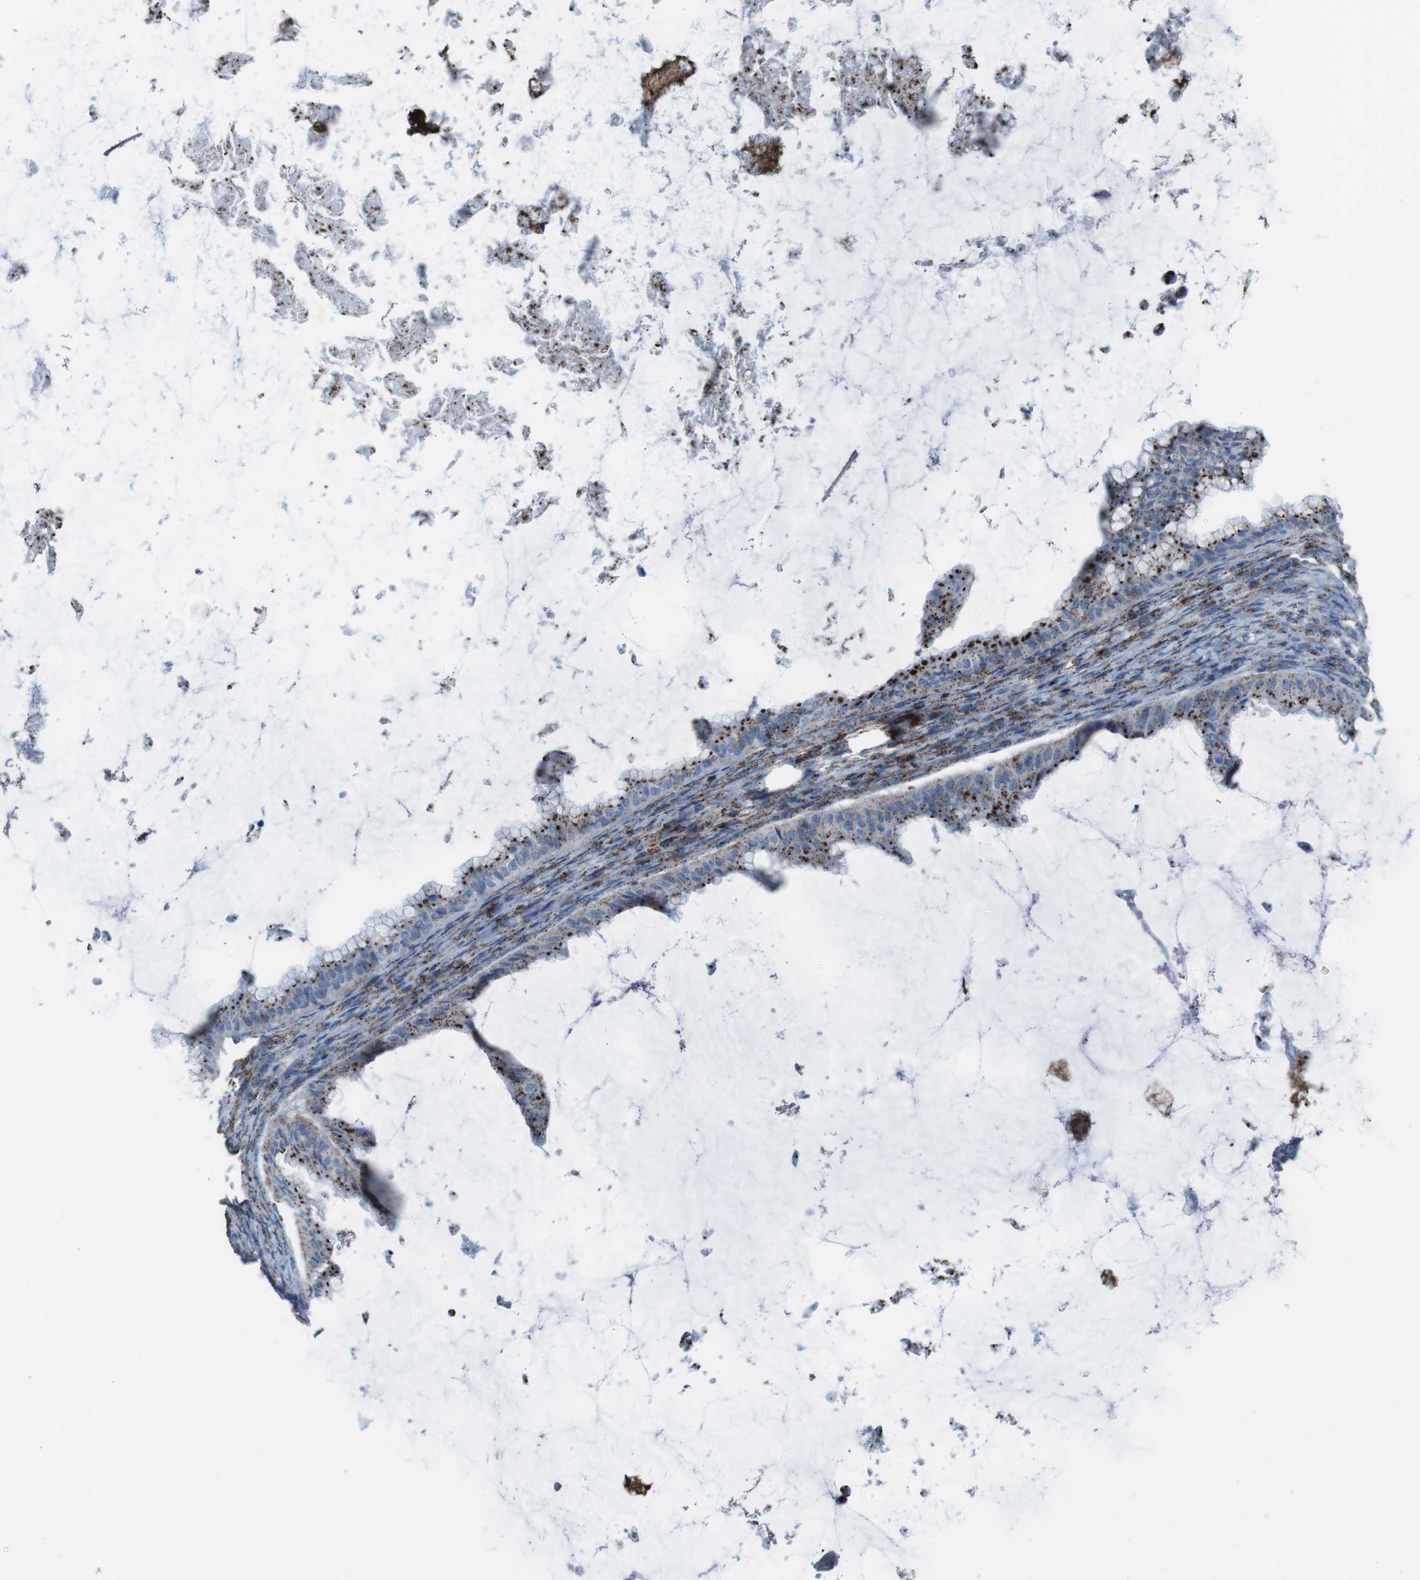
{"staining": {"intensity": "strong", "quantity": ">75%", "location": "cytoplasmic/membranous"}, "tissue": "ovarian cancer", "cell_type": "Tumor cells", "image_type": "cancer", "snomed": [{"axis": "morphology", "description": "Cystadenocarcinoma, mucinous, NOS"}, {"axis": "topography", "description": "Ovary"}], "caption": "A micrograph of human ovarian mucinous cystadenocarcinoma stained for a protein displays strong cytoplasmic/membranous brown staining in tumor cells.", "gene": "SCARB2", "patient": {"sex": "female", "age": 61}}